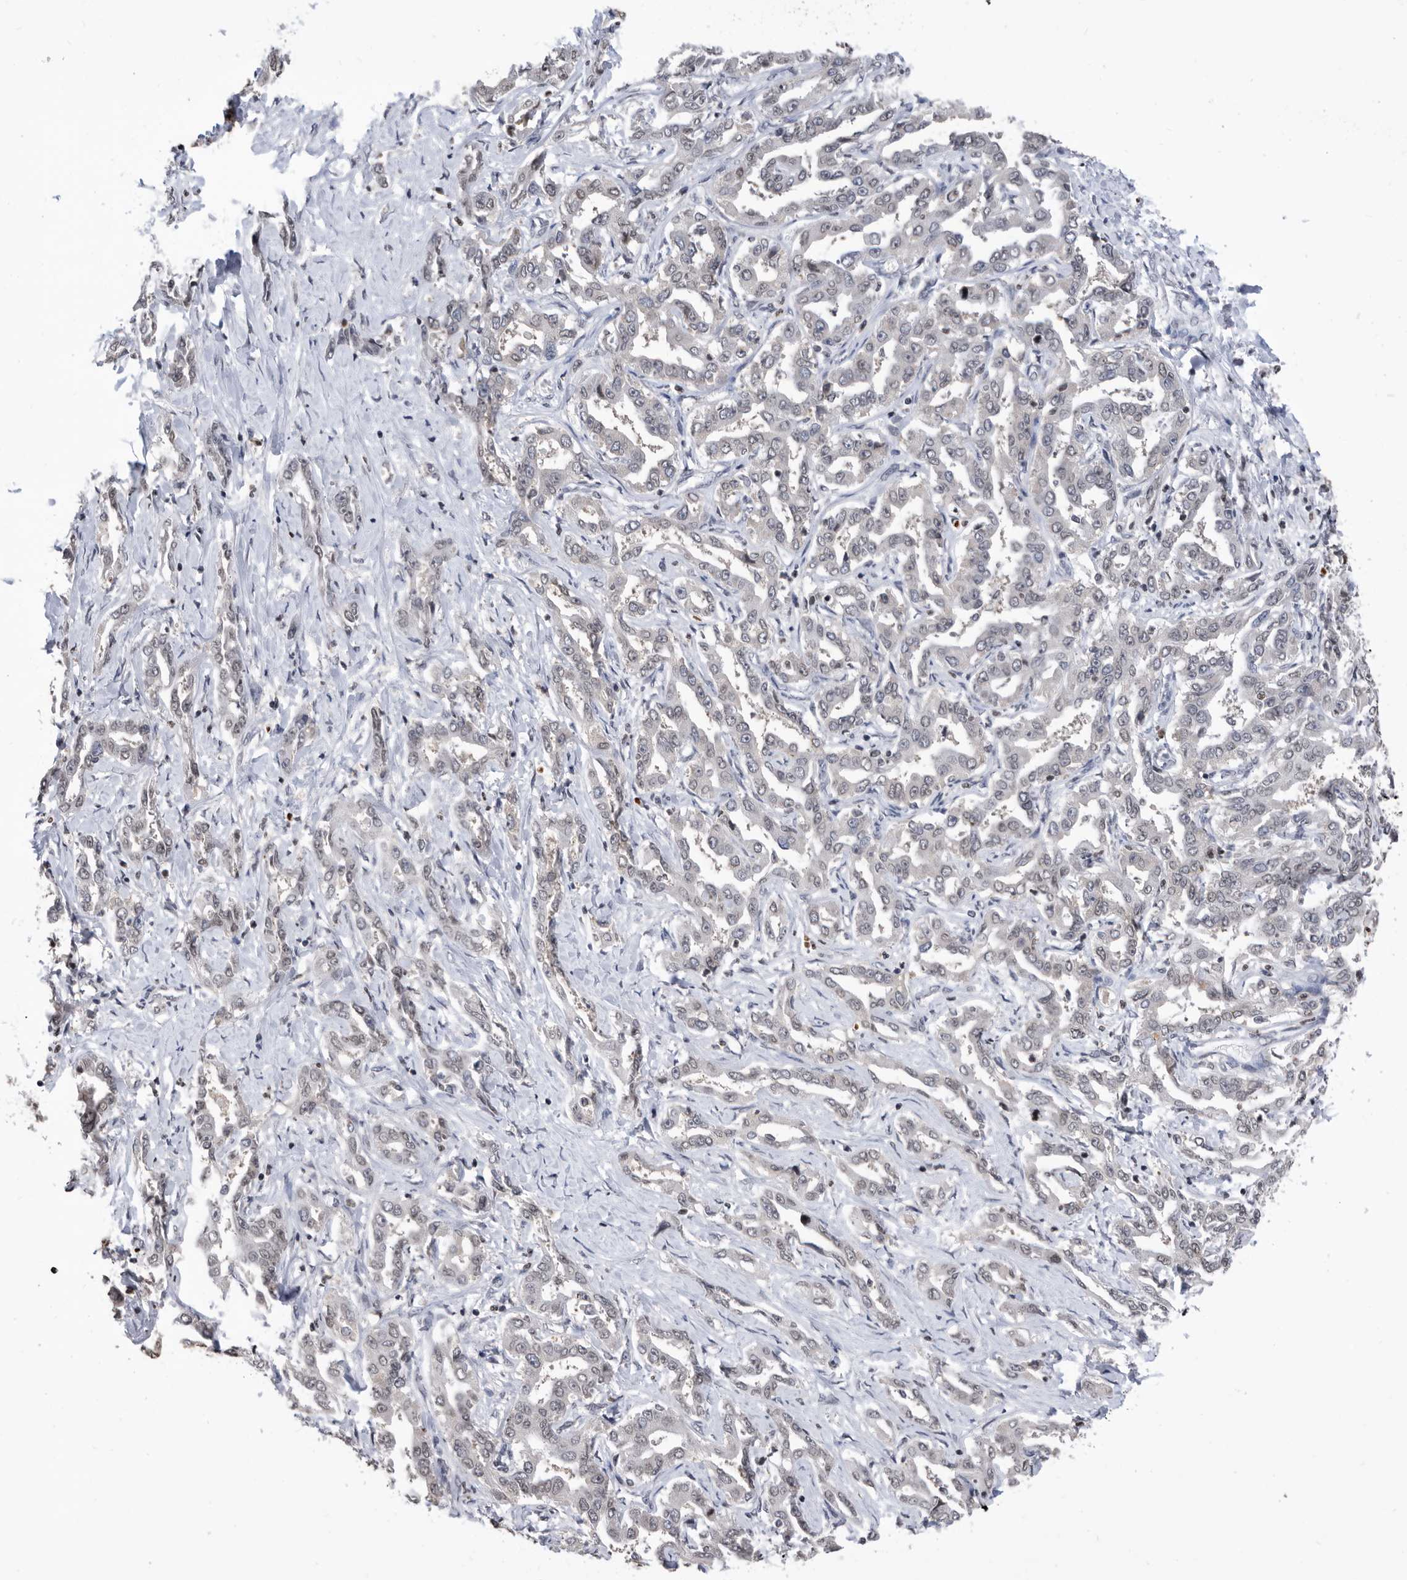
{"staining": {"intensity": "weak", "quantity": "25%-75%", "location": "nuclear"}, "tissue": "liver cancer", "cell_type": "Tumor cells", "image_type": "cancer", "snomed": [{"axis": "morphology", "description": "Cholangiocarcinoma"}, {"axis": "topography", "description": "Liver"}], "caption": "Immunohistochemical staining of liver cholangiocarcinoma shows low levels of weak nuclear staining in approximately 25%-75% of tumor cells.", "gene": "TSTD1", "patient": {"sex": "male", "age": 59}}